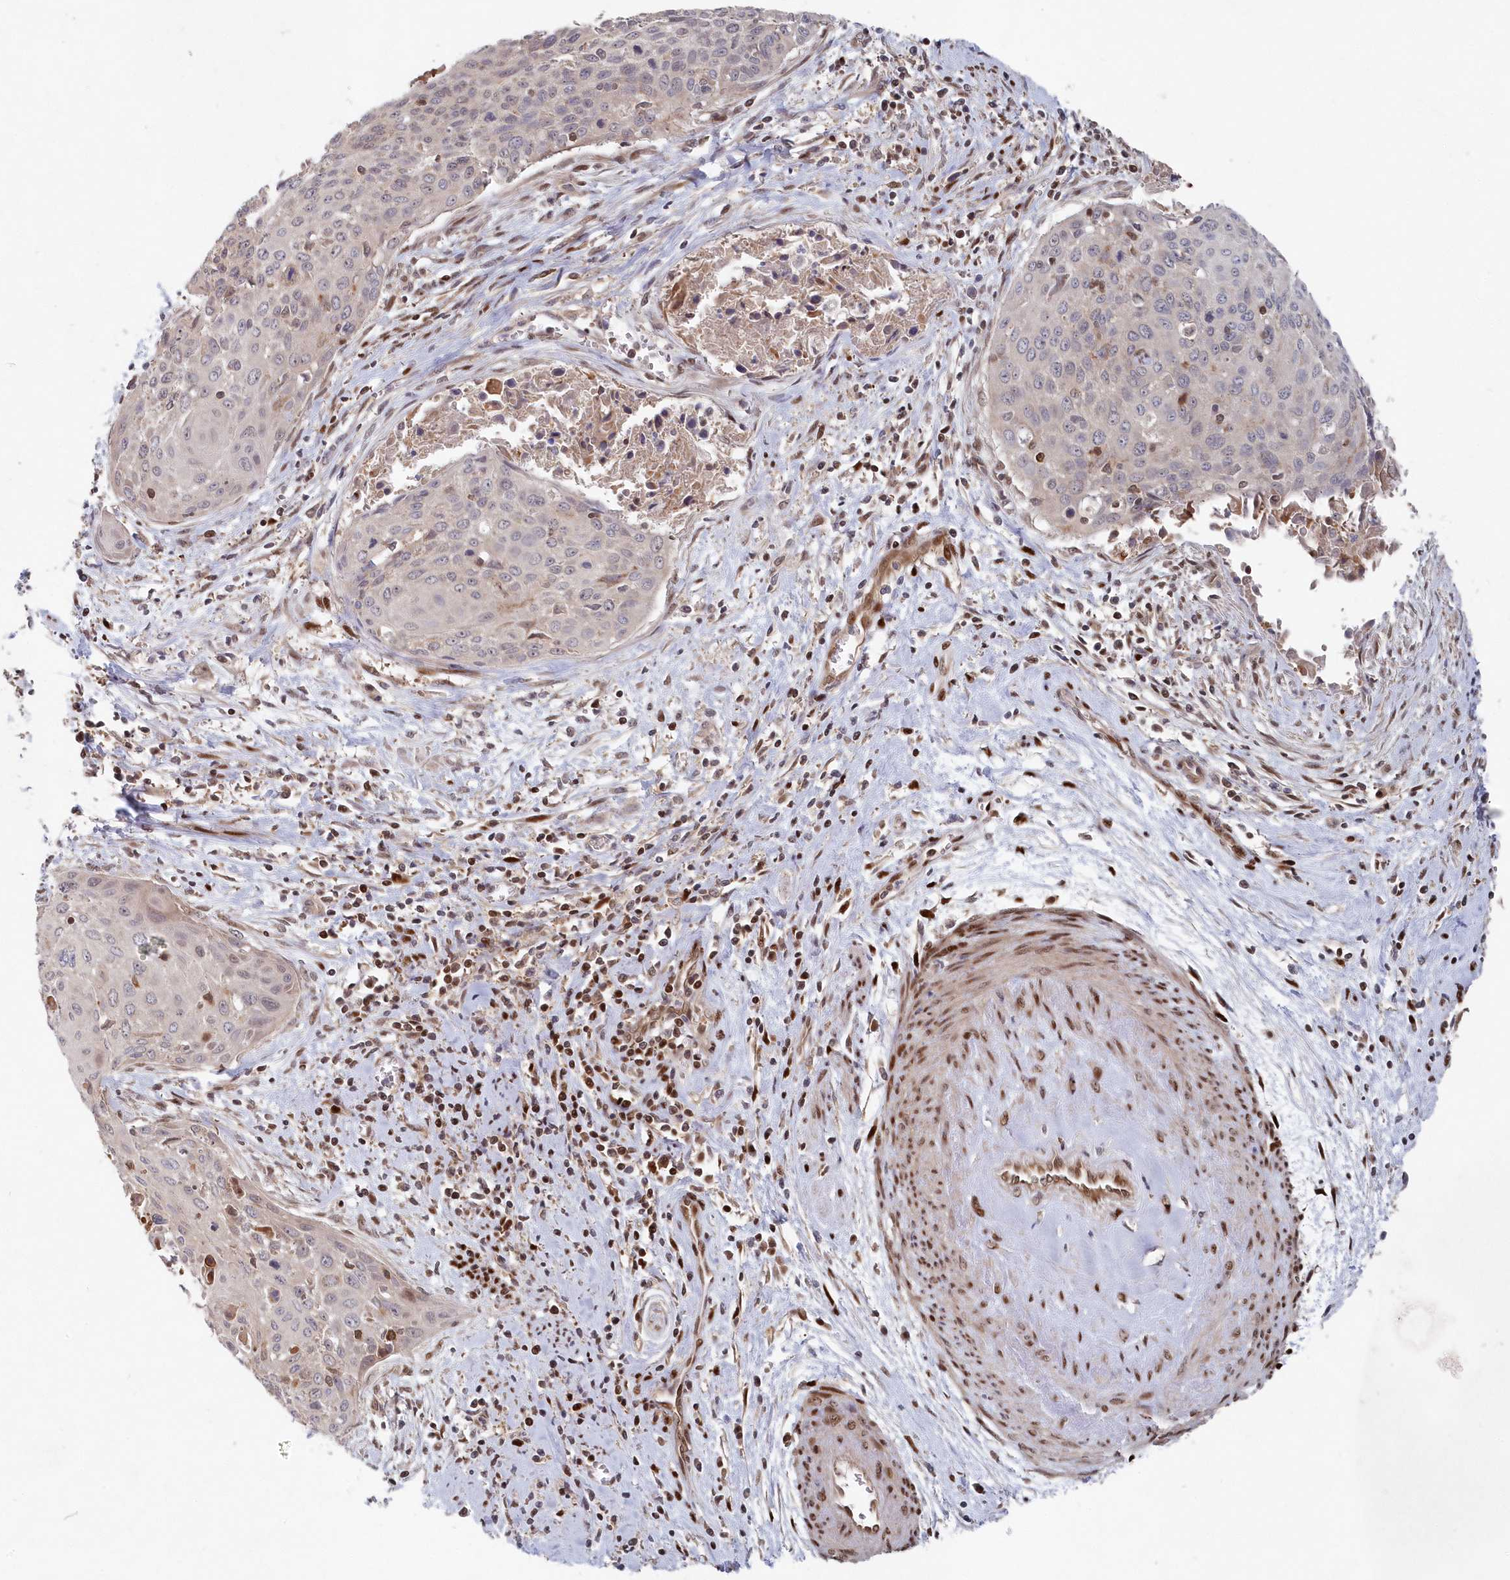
{"staining": {"intensity": "negative", "quantity": "none", "location": "none"}, "tissue": "cervical cancer", "cell_type": "Tumor cells", "image_type": "cancer", "snomed": [{"axis": "morphology", "description": "Squamous cell carcinoma, NOS"}, {"axis": "topography", "description": "Cervix"}], "caption": "This is a image of IHC staining of cervical squamous cell carcinoma, which shows no expression in tumor cells. Nuclei are stained in blue.", "gene": "ABHD14B", "patient": {"sex": "female", "age": 55}}